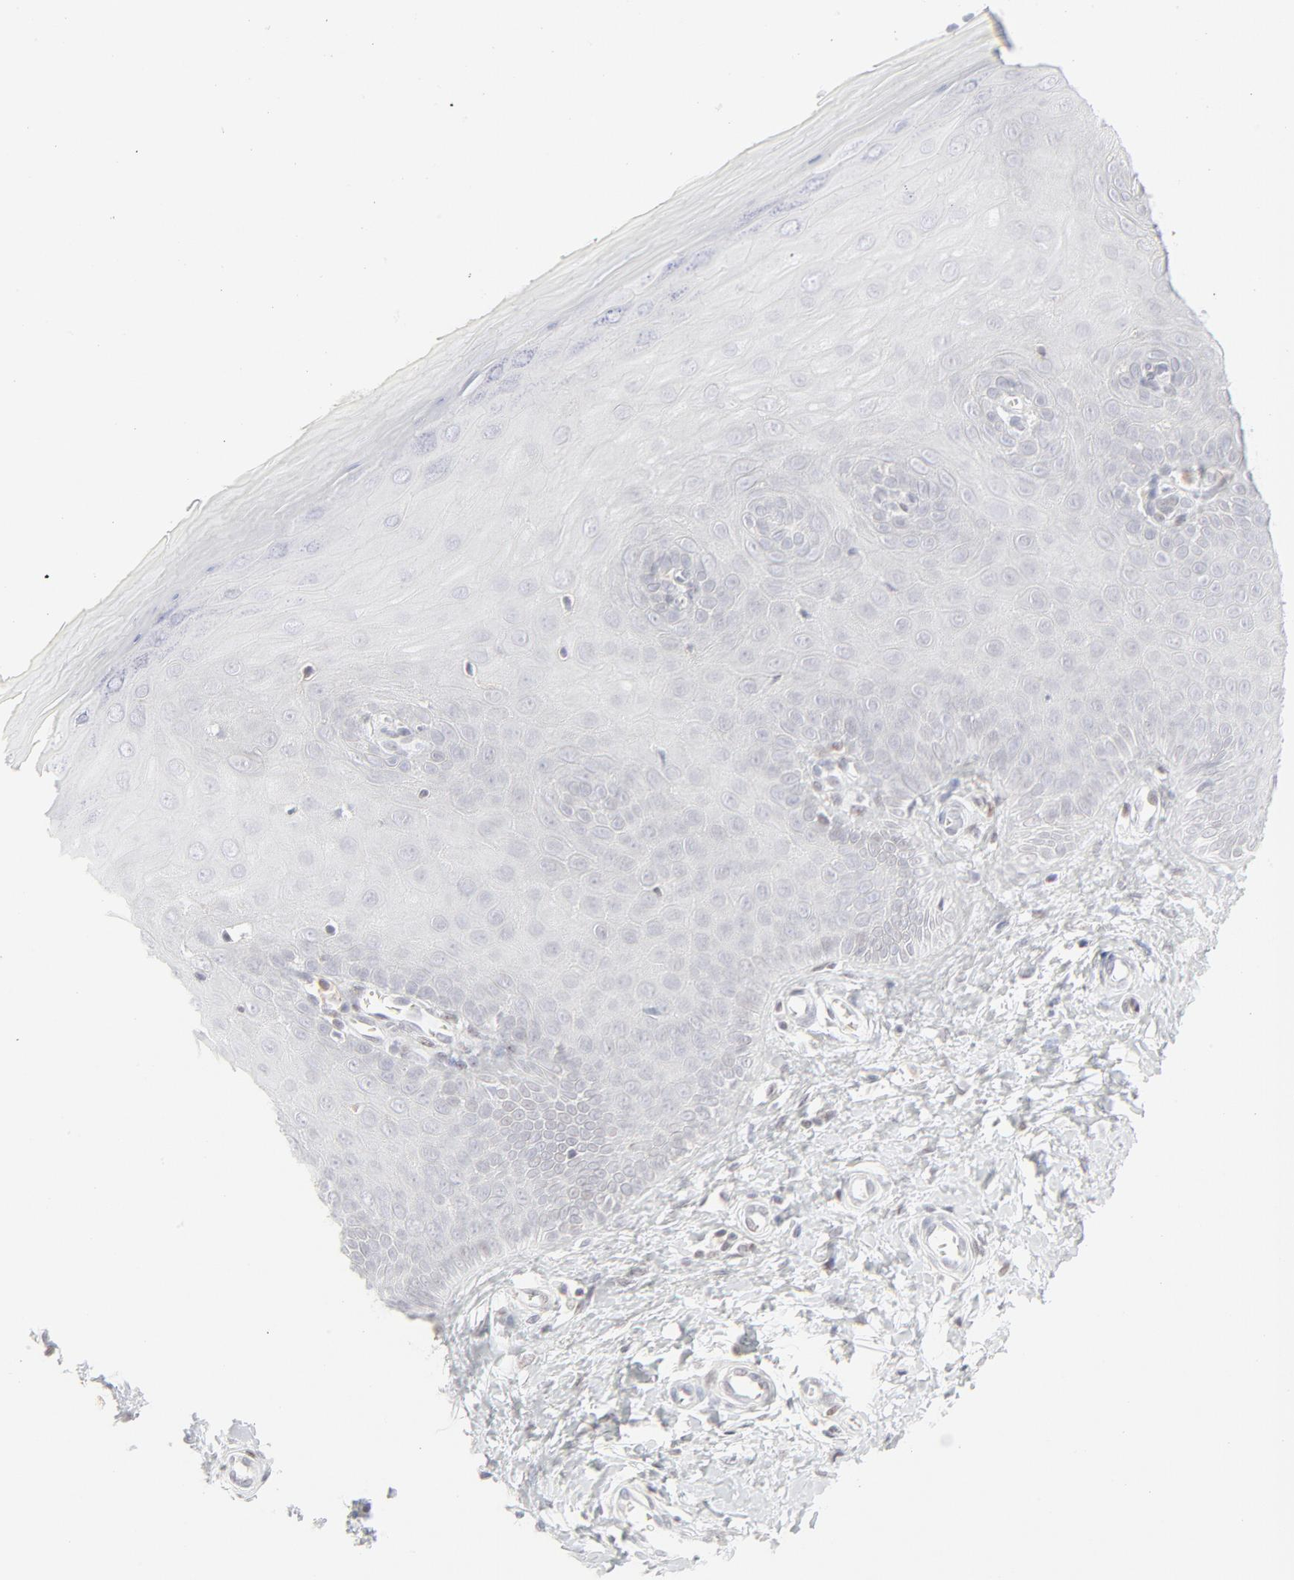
{"staining": {"intensity": "moderate", "quantity": "25%-75%", "location": "cytoplasmic/membranous"}, "tissue": "cervix", "cell_type": "Glandular cells", "image_type": "normal", "snomed": [{"axis": "morphology", "description": "Normal tissue, NOS"}, {"axis": "topography", "description": "Cervix"}], "caption": "Protein staining displays moderate cytoplasmic/membranous staining in about 25%-75% of glandular cells in normal cervix.", "gene": "PRKCB", "patient": {"sex": "female", "age": 55}}